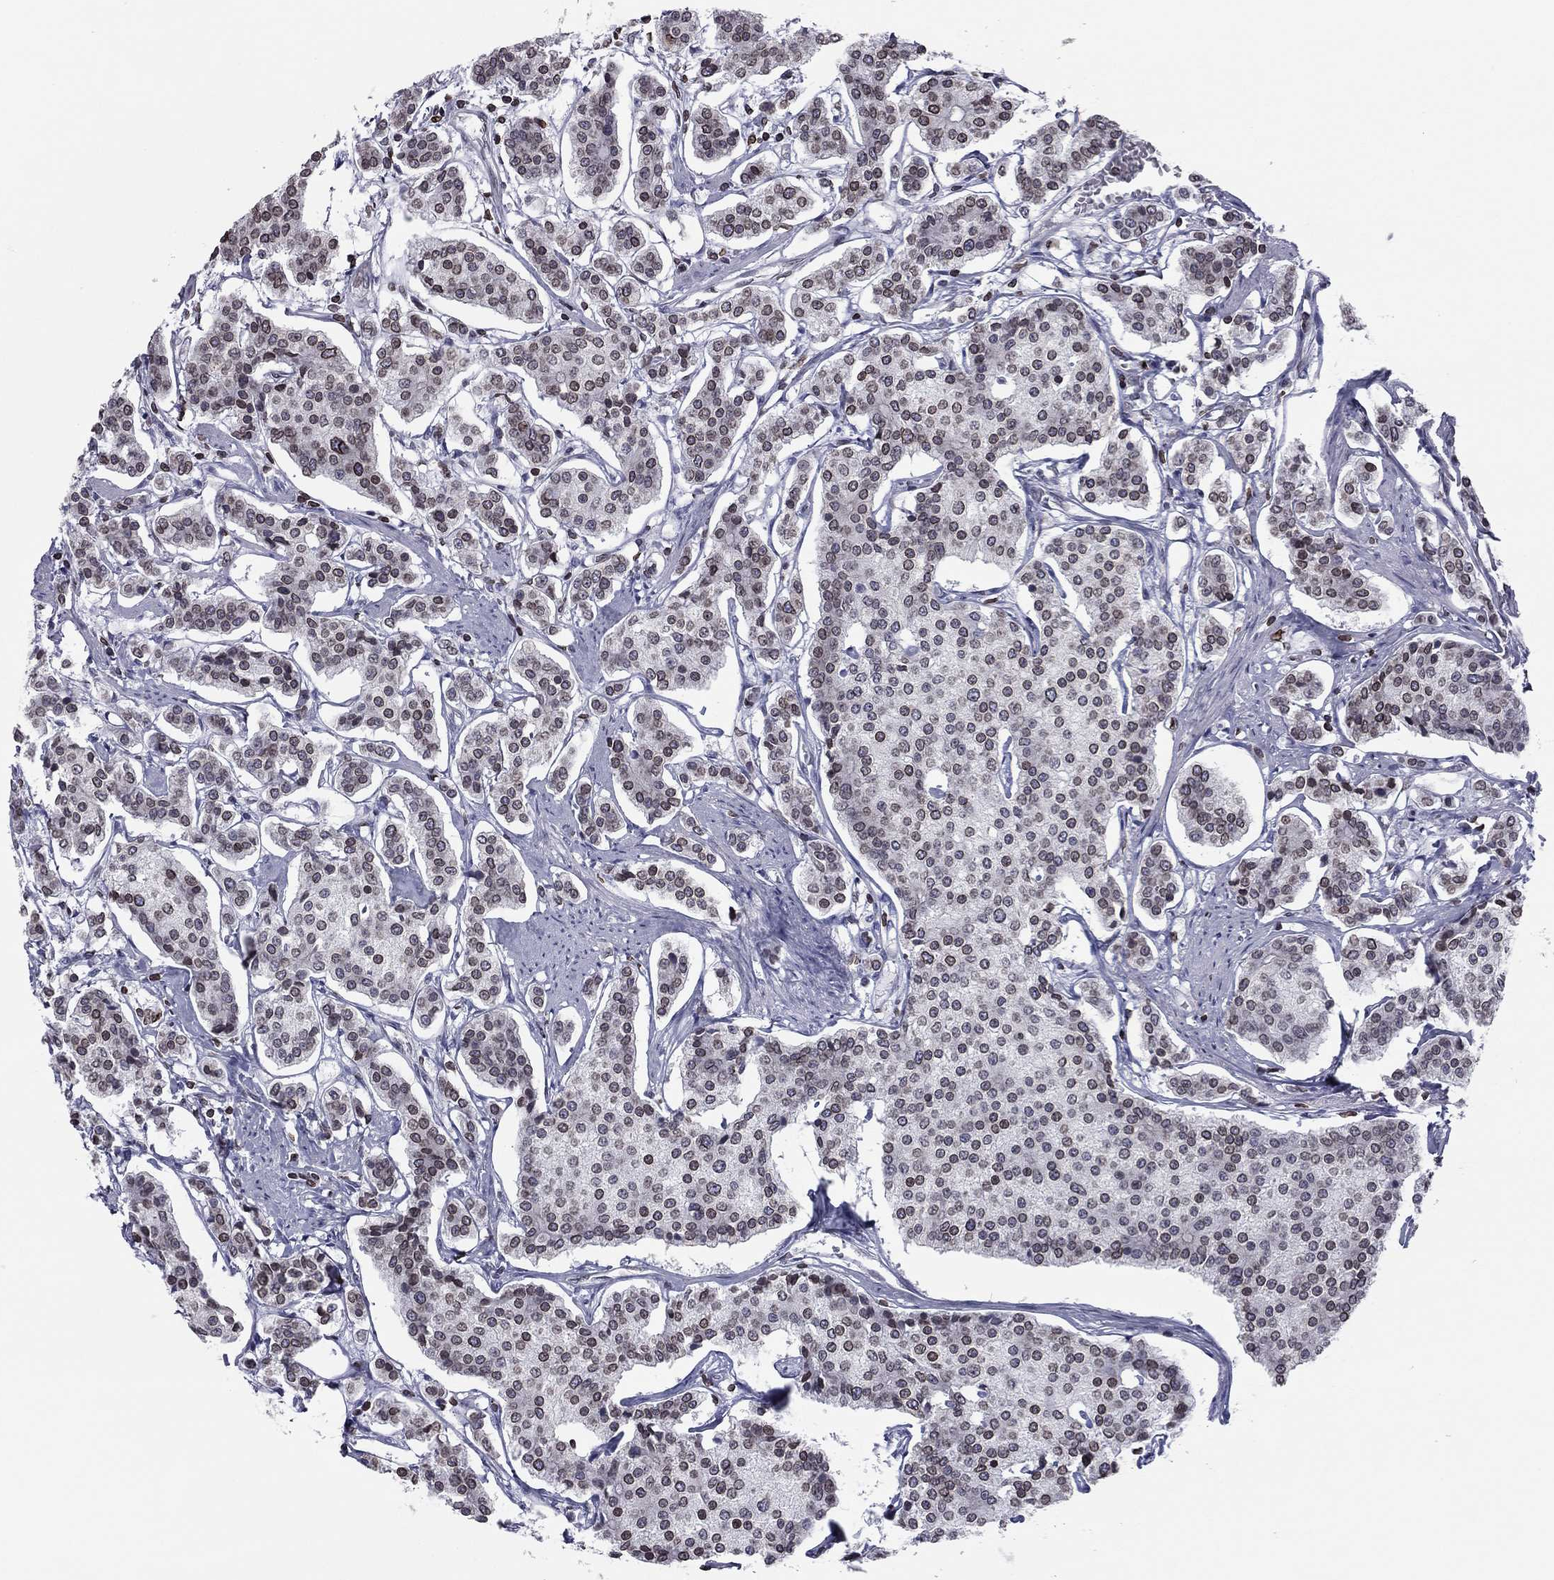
{"staining": {"intensity": "weak", "quantity": "25%-75%", "location": "cytoplasmic/membranous,nuclear"}, "tissue": "carcinoid", "cell_type": "Tumor cells", "image_type": "cancer", "snomed": [{"axis": "morphology", "description": "Carcinoid, malignant, NOS"}, {"axis": "topography", "description": "Small intestine"}], "caption": "DAB immunohistochemical staining of human carcinoid (malignant) demonstrates weak cytoplasmic/membranous and nuclear protein positivity in about 25%-75% of tumor cells. Ihc stains the protein in brown and the nuclei are stained blue.", "gene": "ESPL1", "patient": {"sex": "female", "age": 65}}